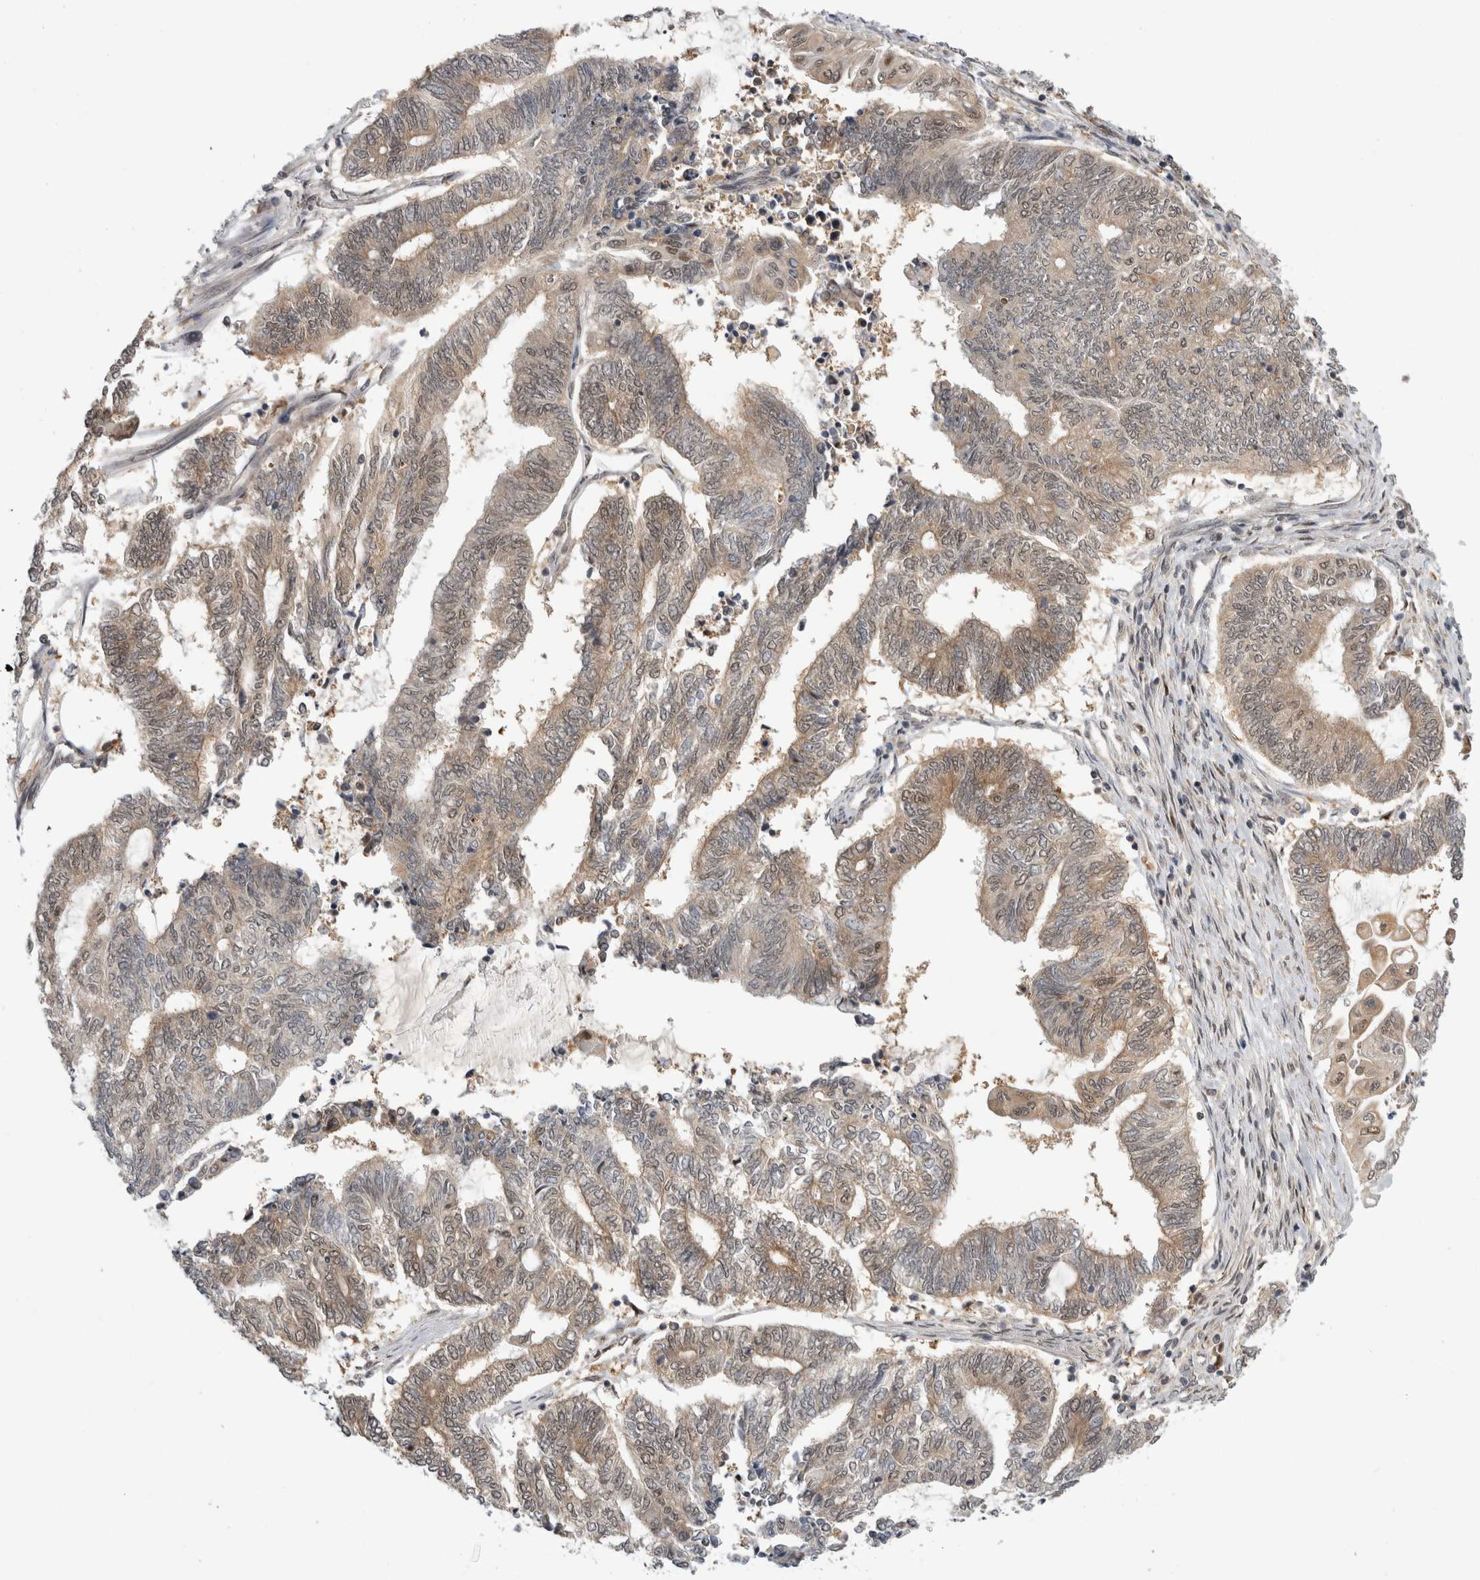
{"staining": {"intensity": "weak", "quantity": ">75%", "location": "cytoplasmic/membranous,nuclear"}, "tissue": "endometrial cancer", "cell_type": "Tumor cells", "image_type": "cancer", "snomed": [{"axis": "morphology", "description": "Adenocarcinoma, NOS"}, {"axis": "topography", "description": "Uterus"}, {"axis": "topography", "description": "Endometrium"}], "caption": "A histopathology image of endometrial cancer stained for a protein exhibits weak cytoplasmic/membranous and nuclear brown staining in tumor cells.", "gene": "PSMB2", "patient": {"sex": "female", "age": 70}}